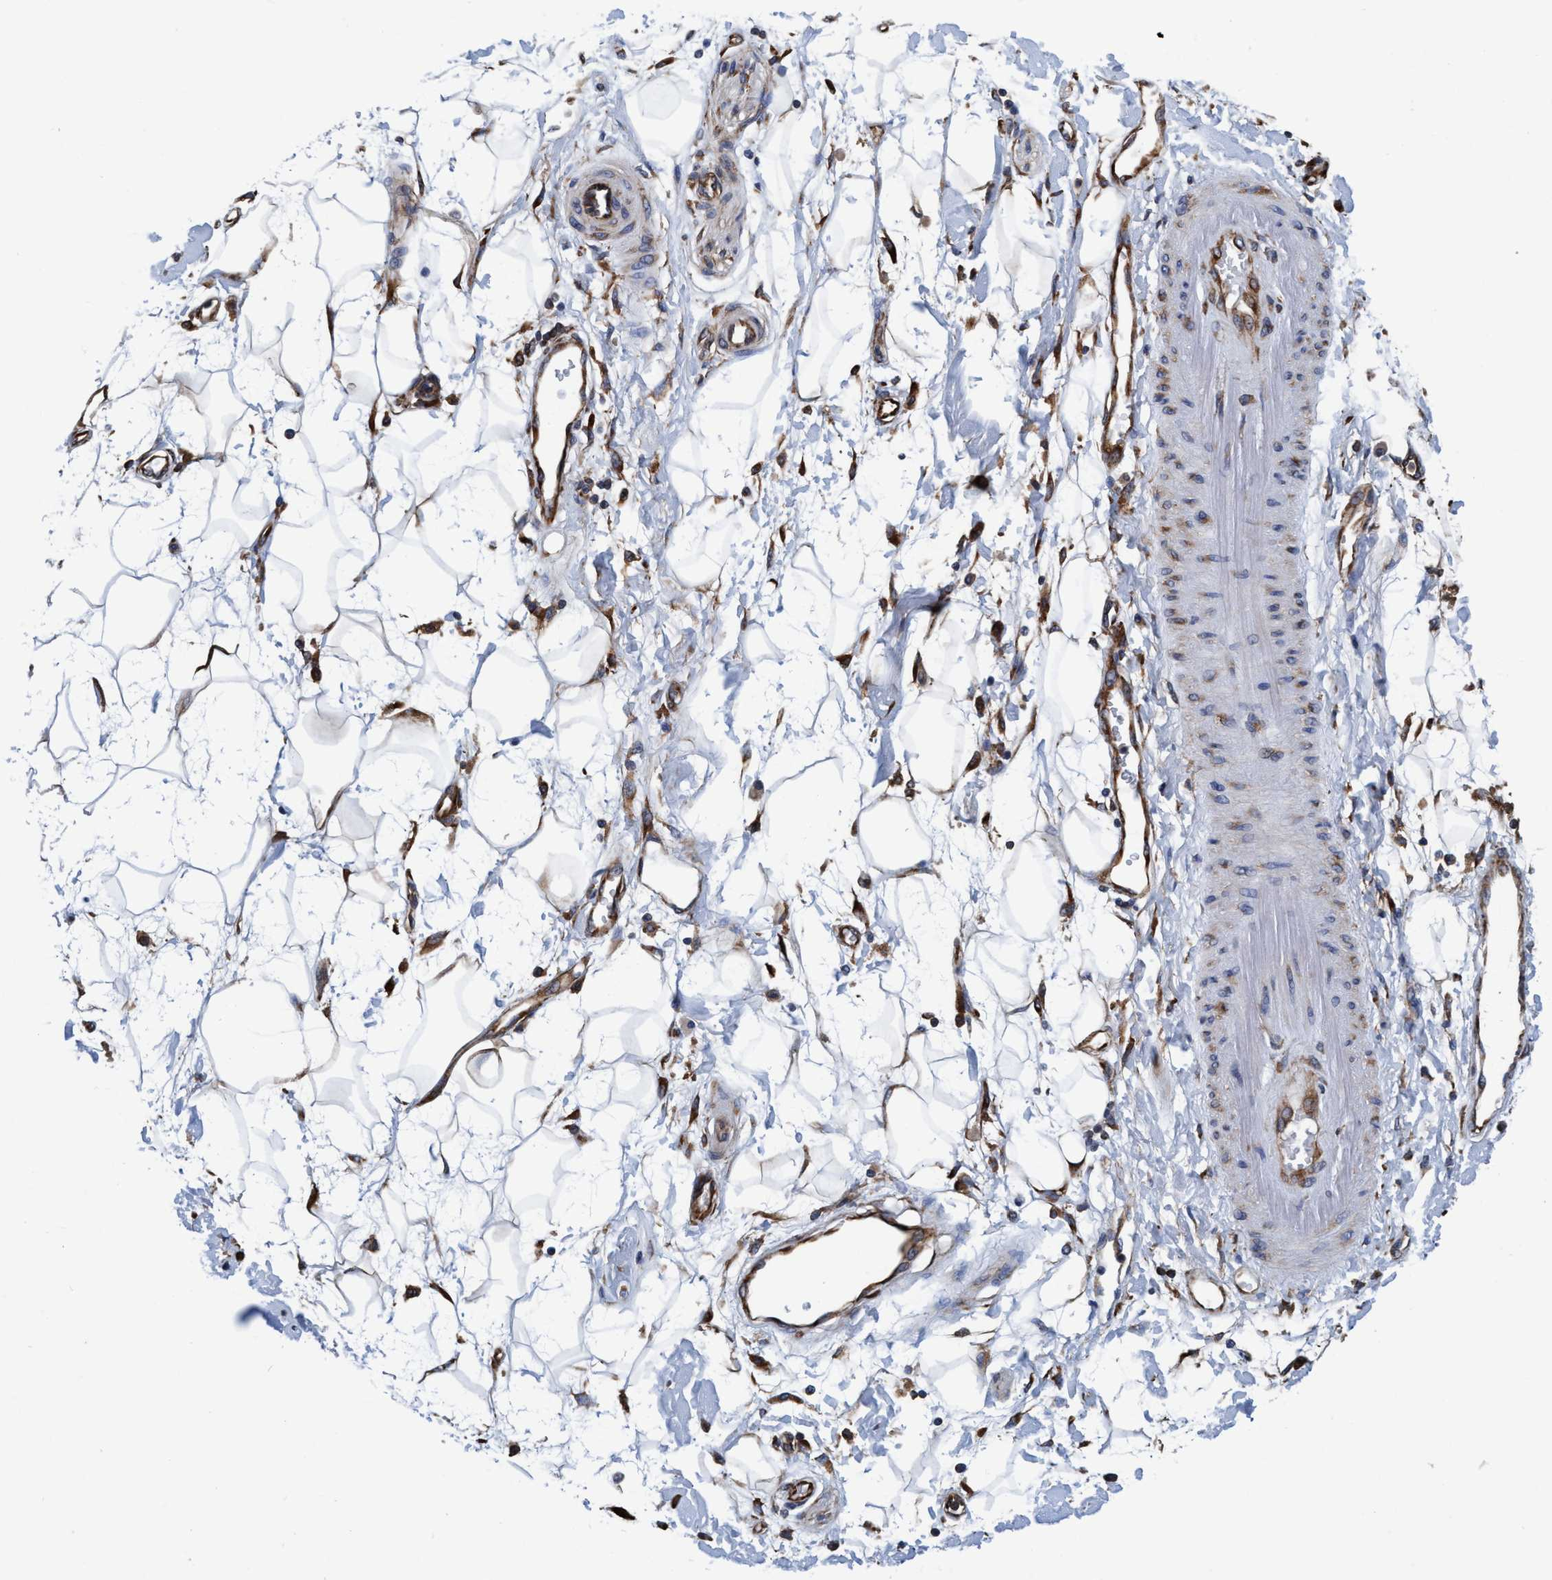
{"staining": {"intensity": "negative", "quantity": "none", "location": "none"}, "tissue": "adipose tissue", "cell_type": "Adipocytes", "image_type": "normal", "snomed": [{"axis": "morphology", "description": "Normal tissue, NOS"}, {"axis": "morphology", "description": "Adenocarcinoma, NOS"}, {"axis": "topography", "description": "Duodenum"}, {"axis": "topography", "description": "Peripheral nerve tissue"}], "caption": "IHC micrograph of normal adipose tissue: adipose tissue stained with DAB (3,3'-diaminobenzidine) shows no significant protein staining in adipocytes.", "gene": "ENDOG", "patient": {"sex": "female", "age": 60}}